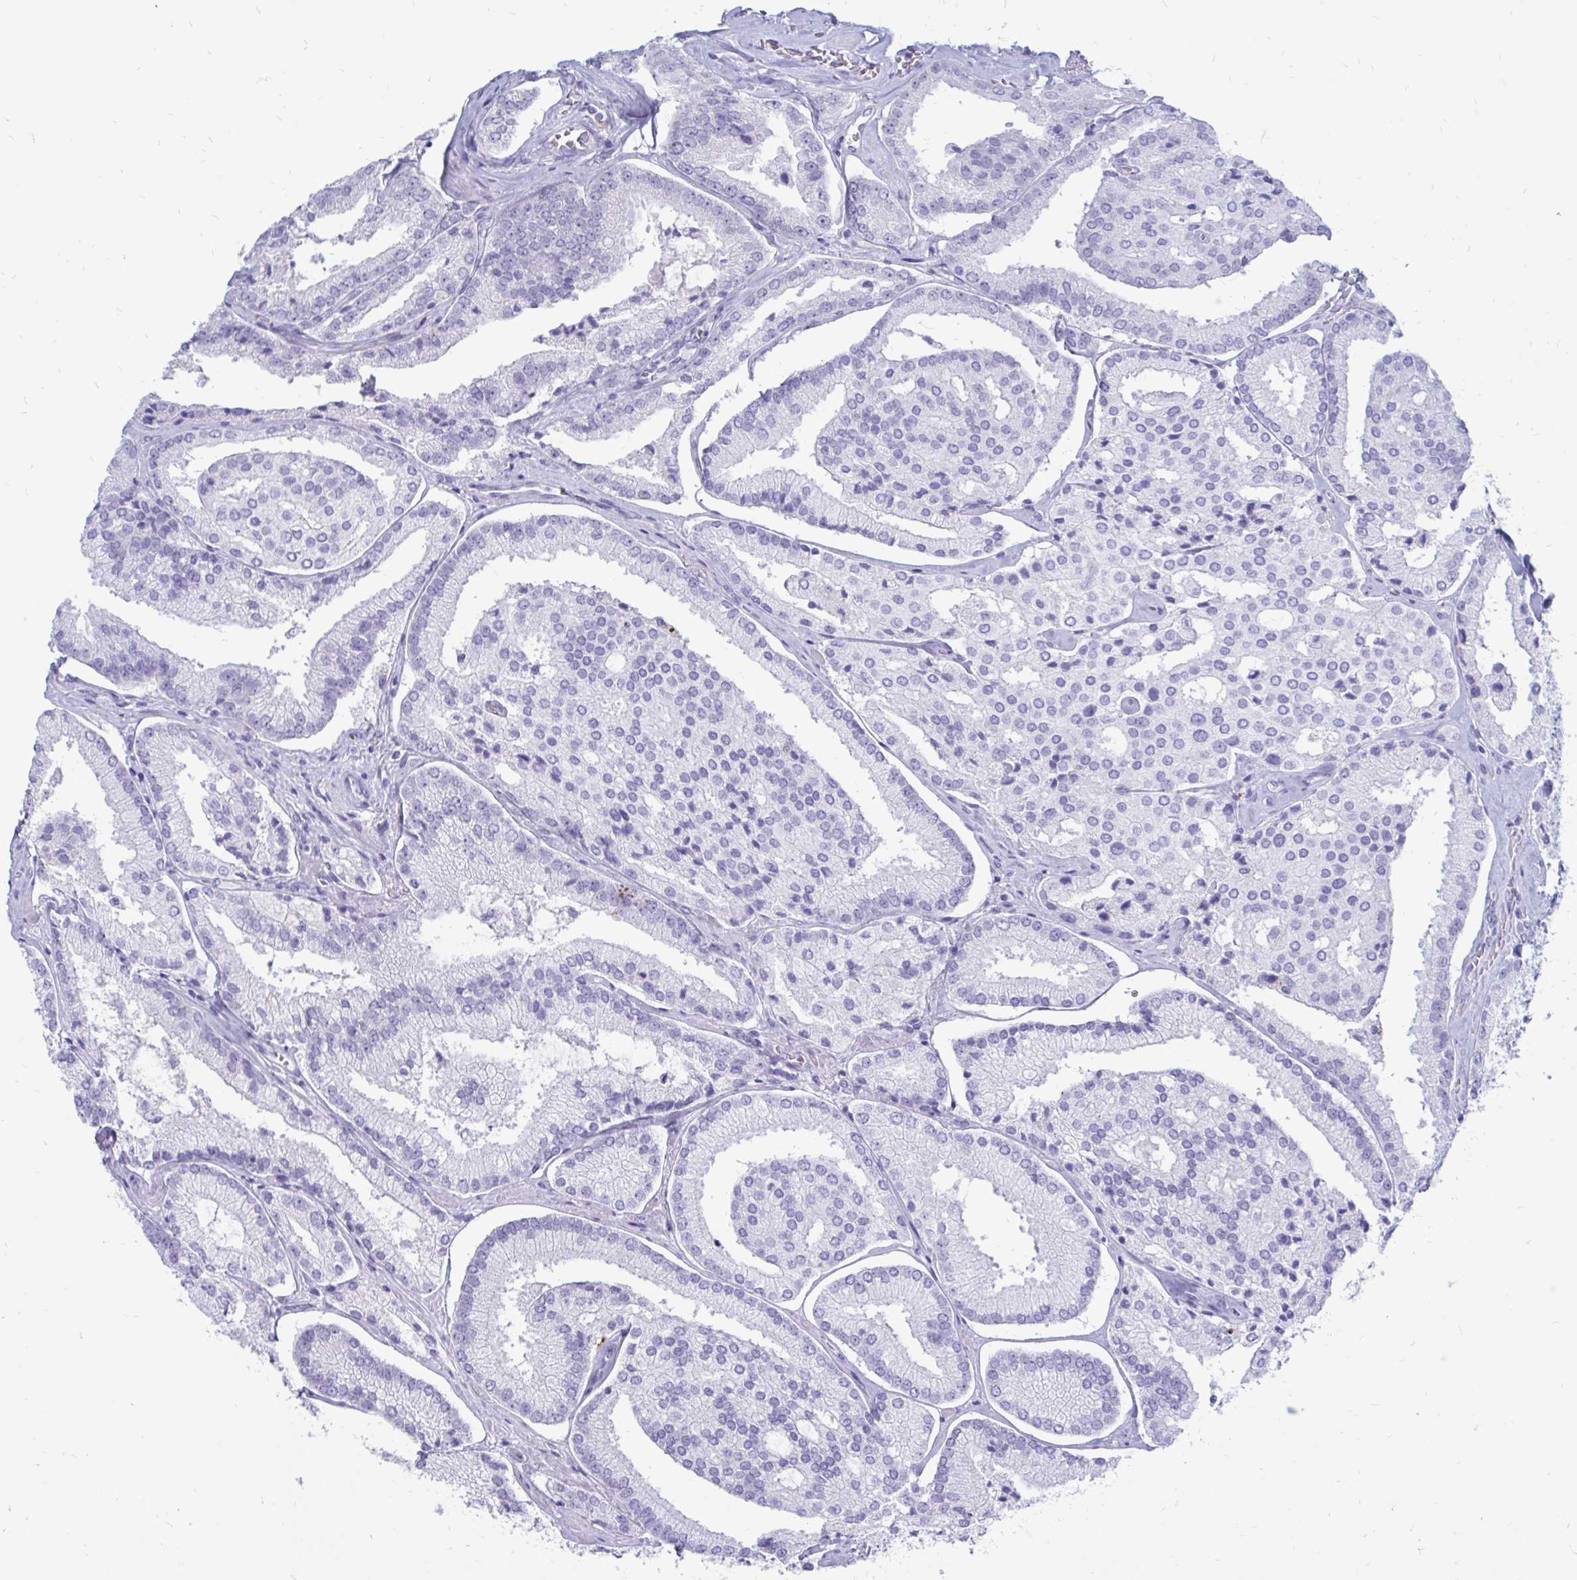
{"staining": {"intensity": "negative", "quantity": "none", "location": "none"}, "tissue": "prostate cancer", "cell_type": "Tumor cells", "image_type": "cancer", "snomed": [{"axis": "morphology", "description": "Adenocarcinoma, High grade"}, {"axis": "topography", "description": "Prostate"}], "caption": "This micrograph is of prostate cancer (high-grade adenocarcinoma) stained with IHC to label a protein in brown with the nuclei are counter-stained blue. There is no positivity in tumor cells.", "gene": "IGSF5", "patient": {"sex": "male", "age": 73}}